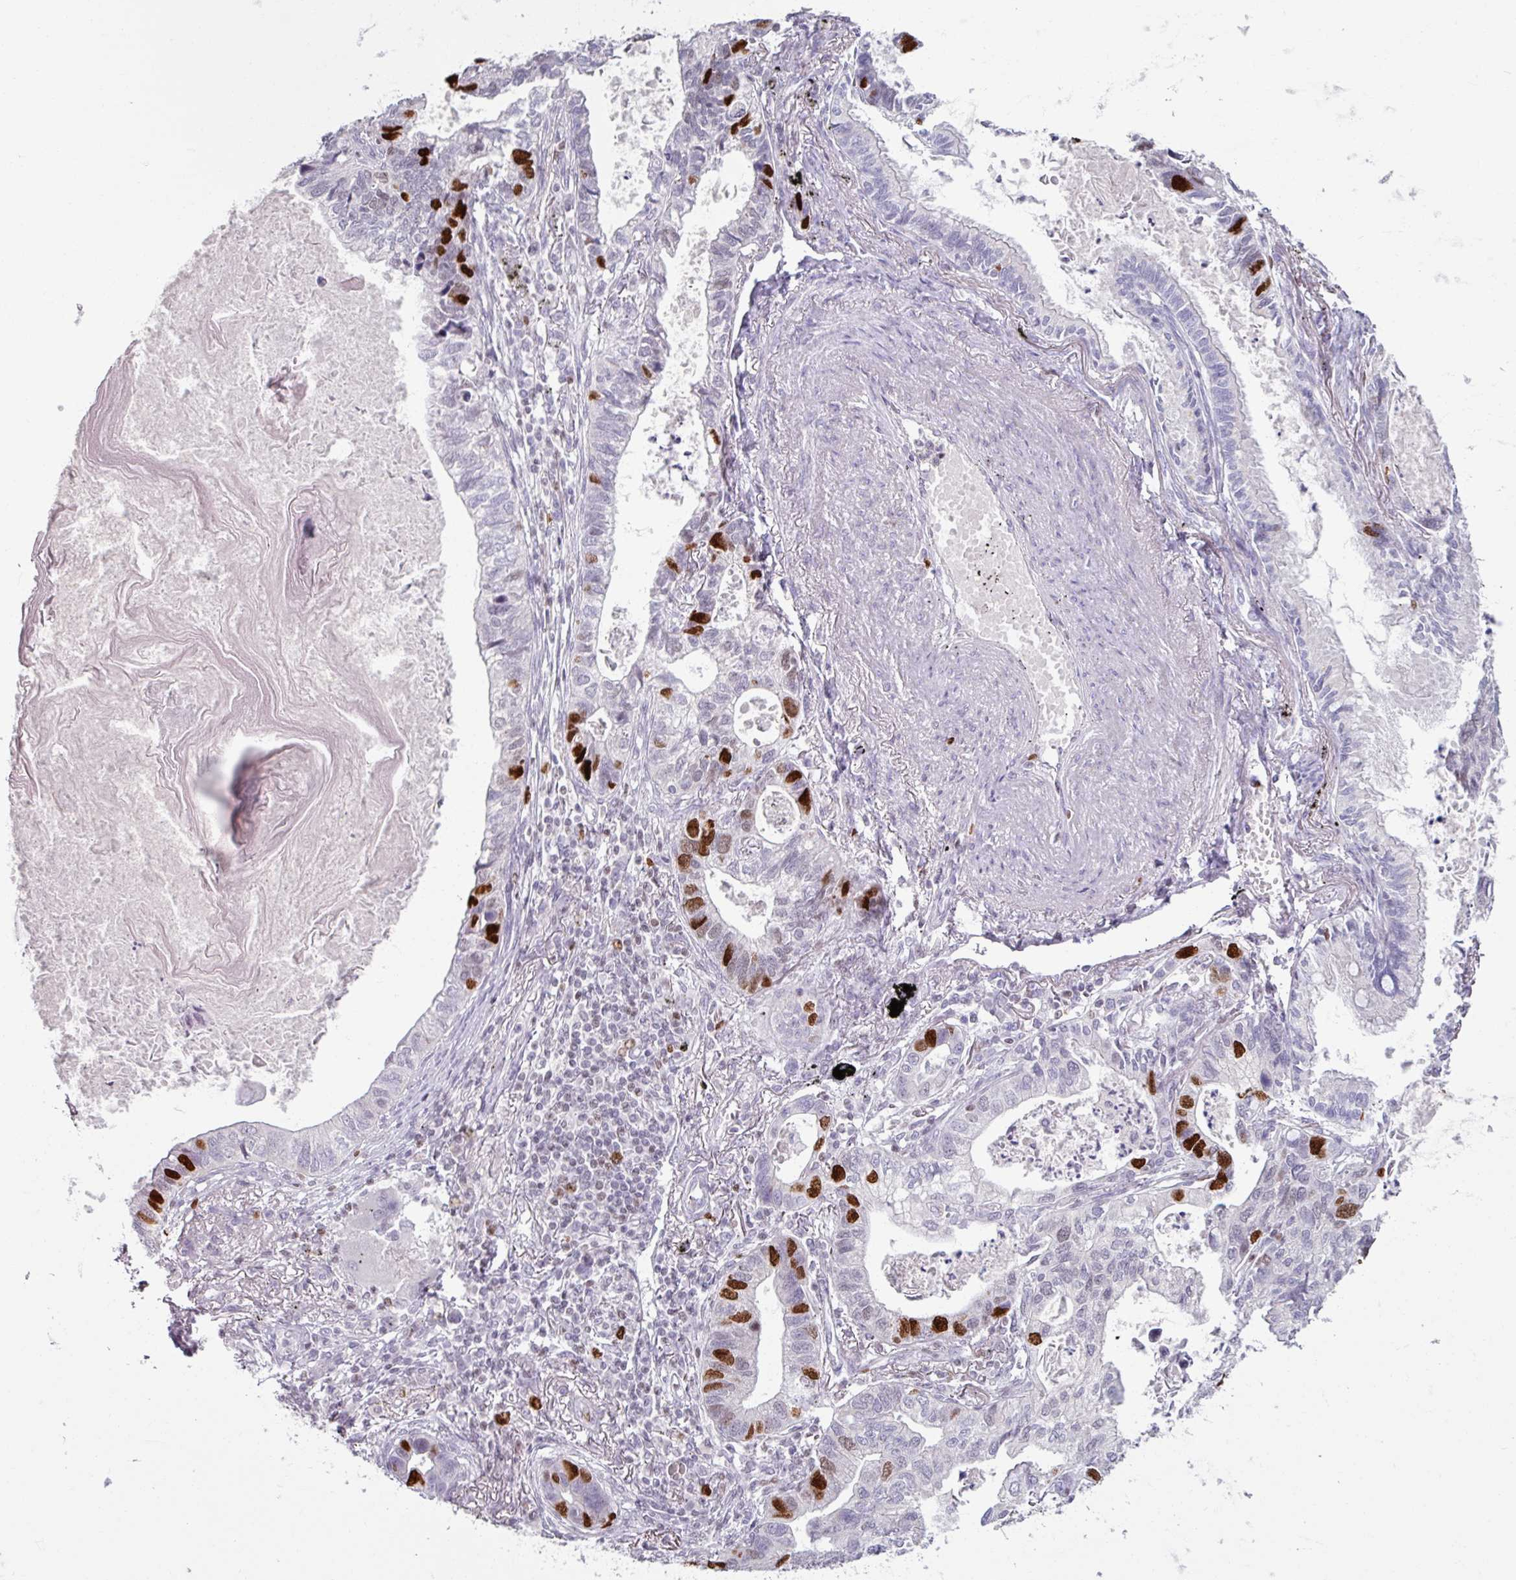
{"staining": {"intensity": "strong", "quantity": "<25%", "location": "nuclear"}, "tissue": "lung cancer", "cell_type": "Tumor cells", "image_type": "cancer", "snomed": [{"axis": "morphology", "description": "Adenocarcinoma, NOS"}, {"axis": "topography", "description": "Lung"}], "caption": "Adenocarcinoma (lung) was stained to show a protein in brown. There is medium levels of strong nuclear staining in about <25% of tumor cells. (Stains: DAB (3,3'-diaminobenzidine) in brown, nuclei in blue, Microscopy: brightfield microscopy at high magnification).", "gene": "ATAD2", "patient": {"sex": "male", "age": 67}}